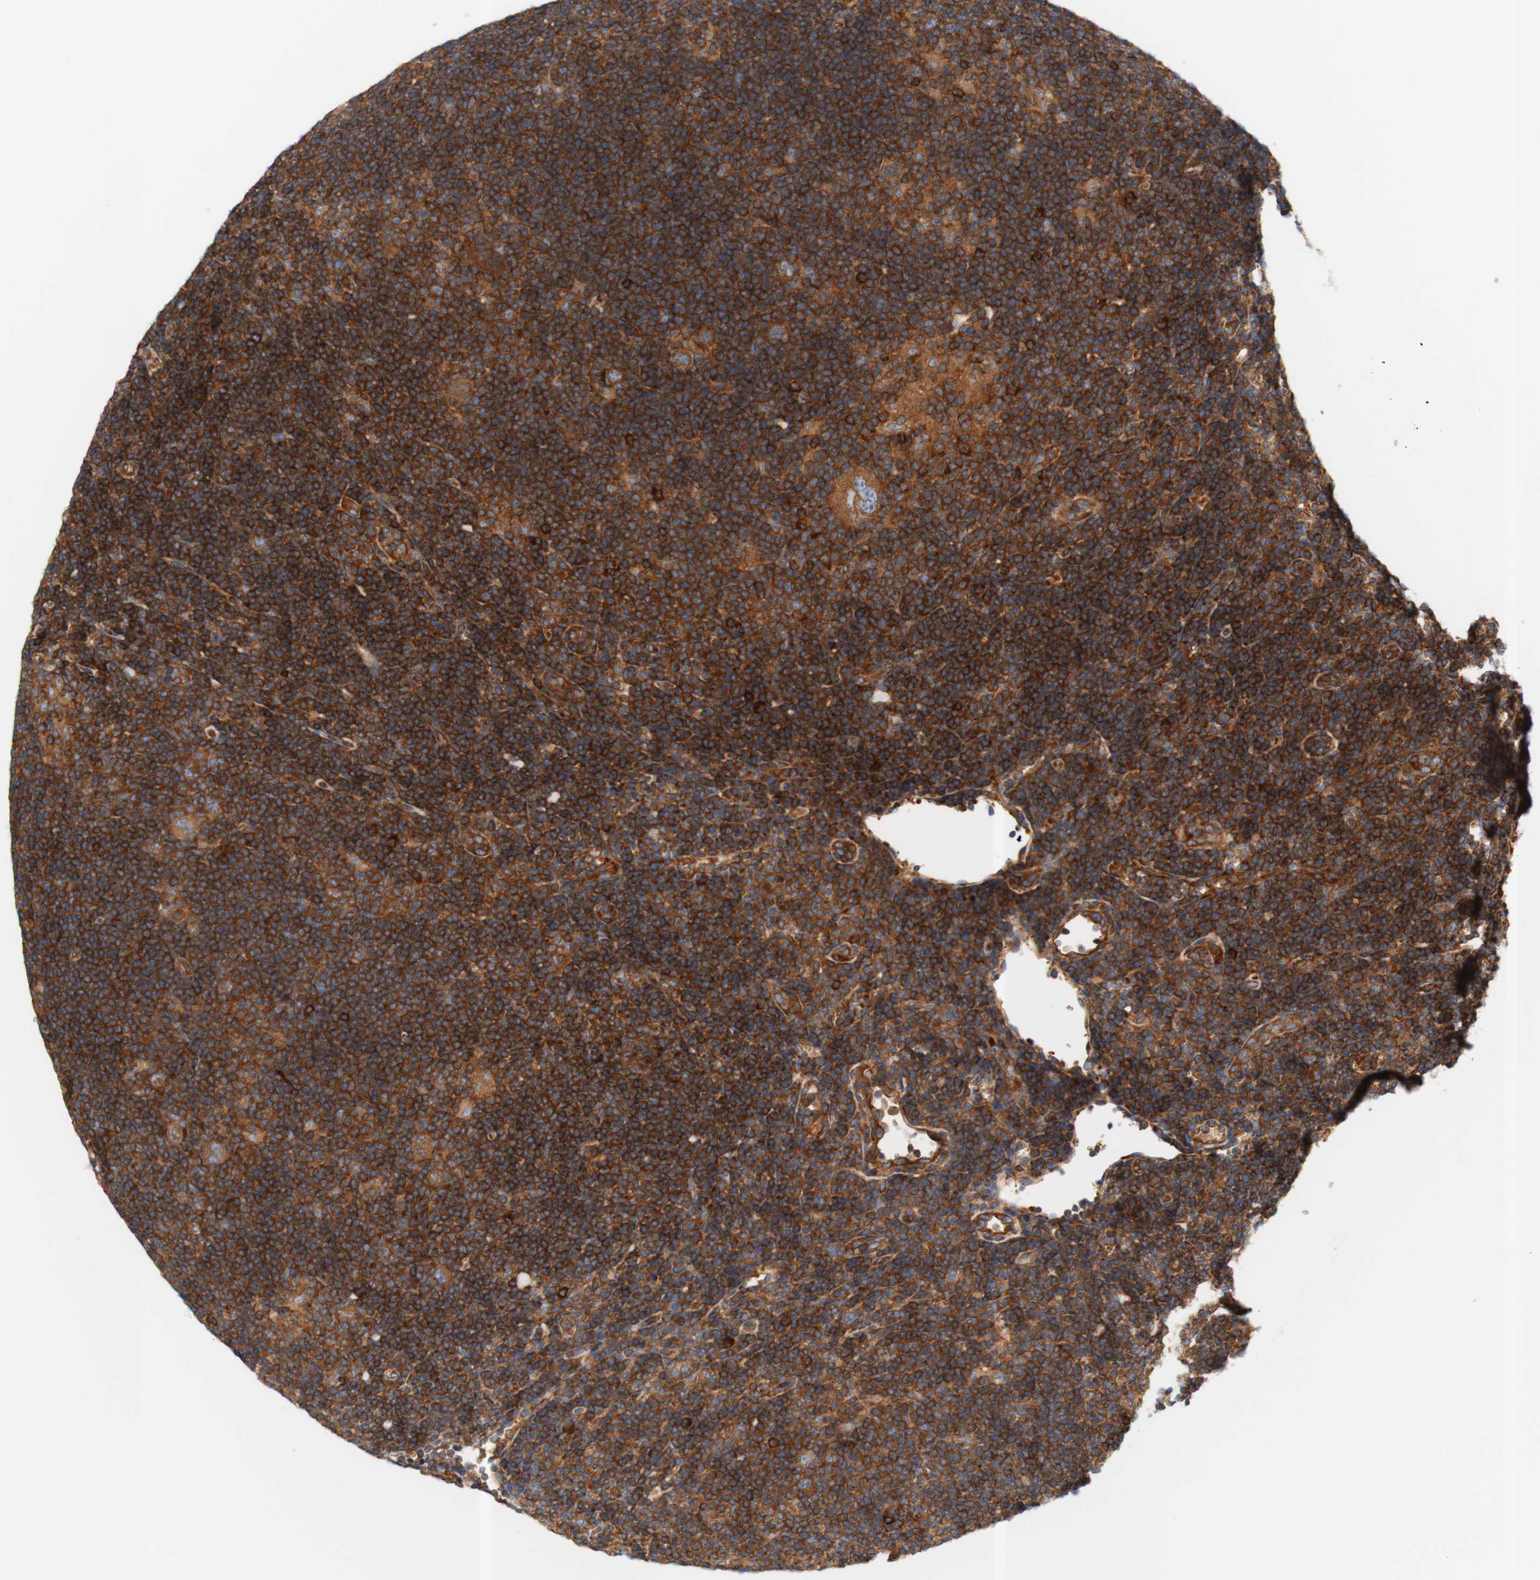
{"staining": {"intensity": "moderate", "quantity": ">75%", "location": "cytoplasmic/membranous"}, "tissue": "lymphoma", "cell_type": "Tumor cells", "image_type": "cancer", "snomed": [{"axis": "morphology", "description": "Hodgkin's disease, NOS"}, {"axis": "topography", "description": "Lymph node"}], "caption": "This is an image of immunohistochemistry staining of Hodgkin's disease, which shows moderate positivity in the cytoplasmic/membranous of tumor cells.", "gene": "STOM", "patient": {"sex": "female", "age": 57}}